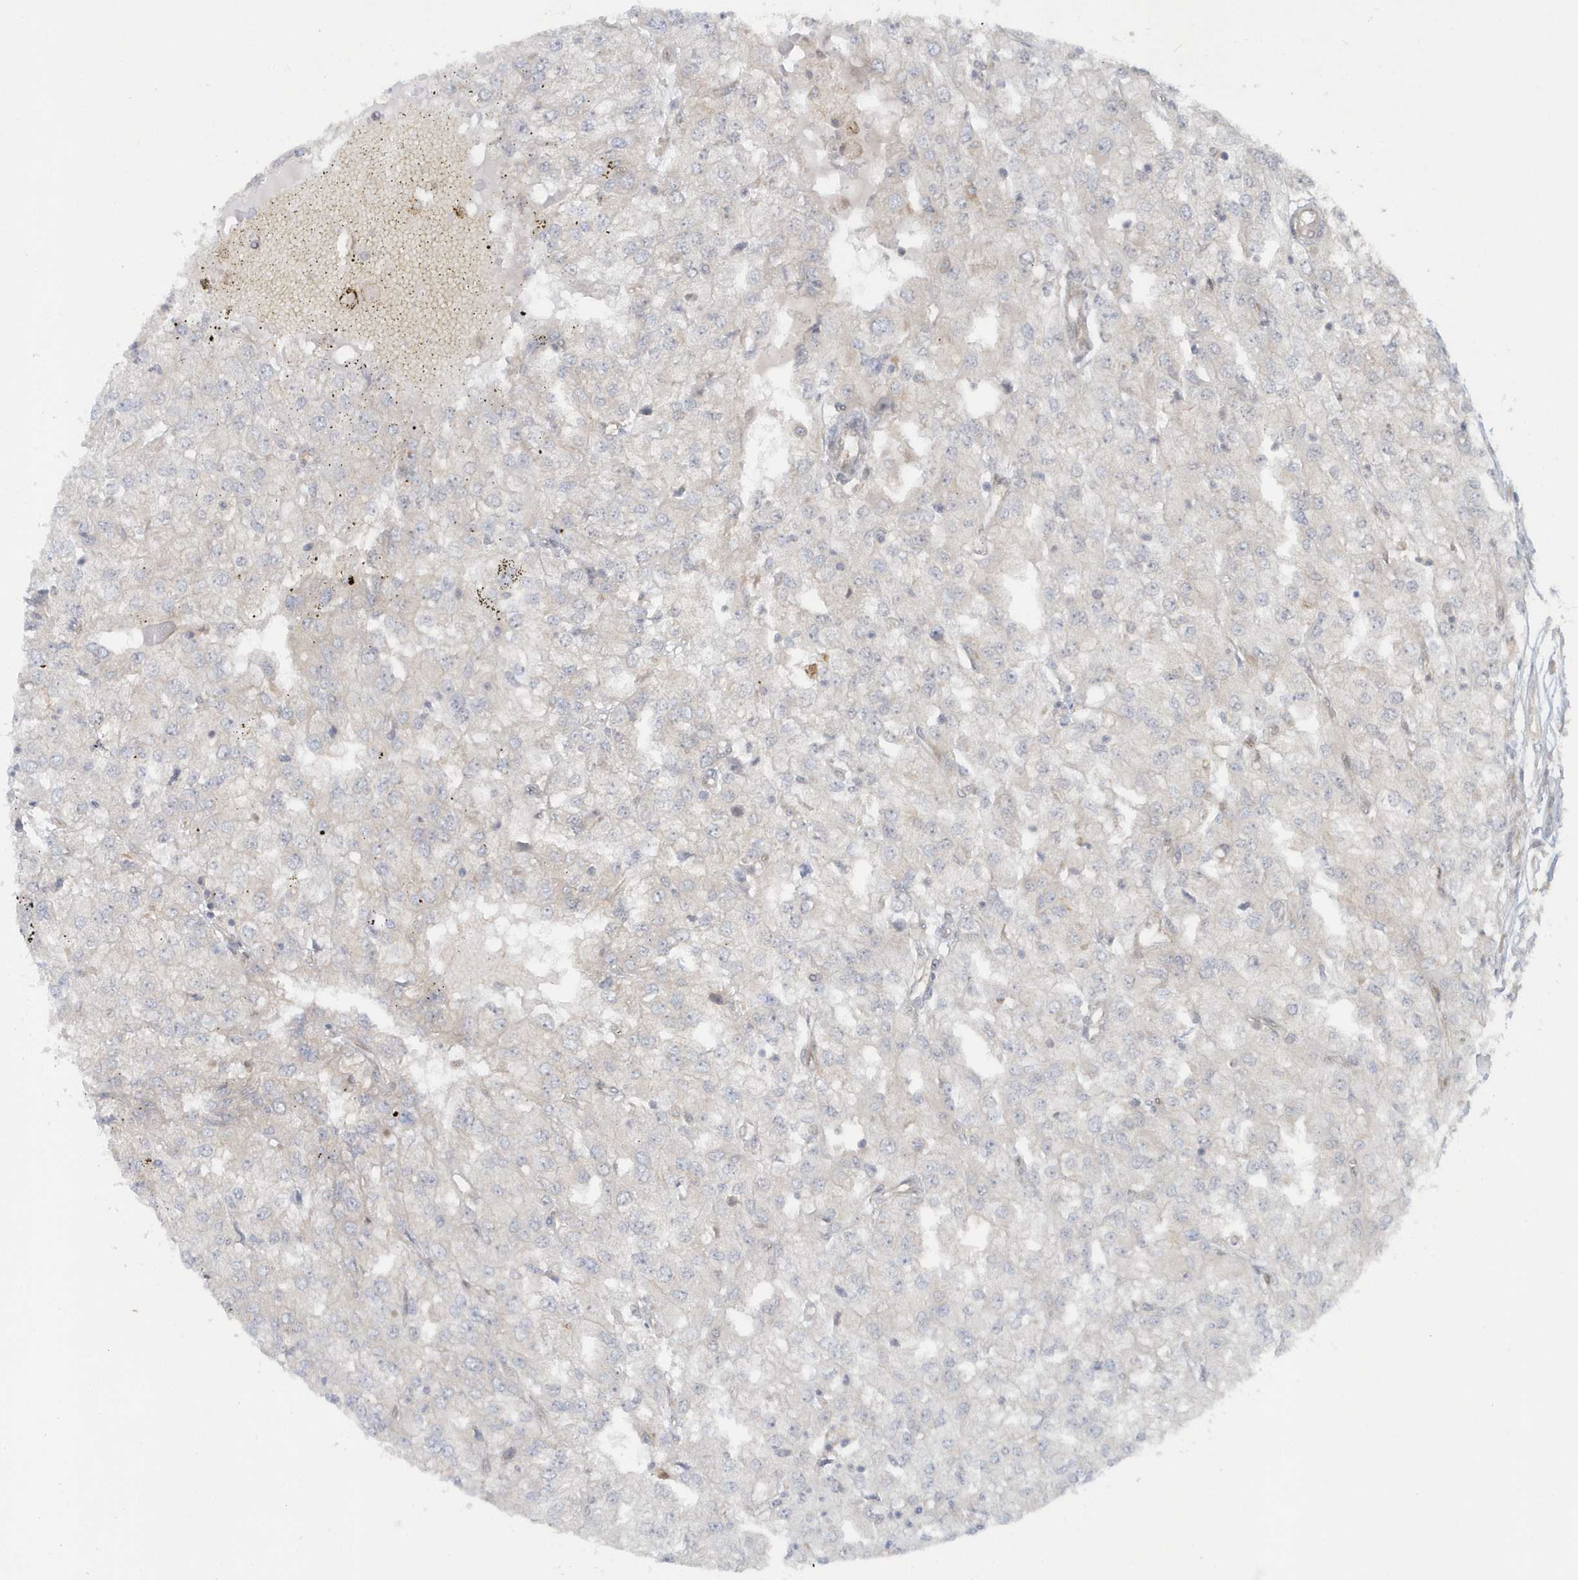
{"staining": {"intensity": "negative", "quantity": "none", "location": "none"}, "tissue": "renal cancer", "cell_type": "Tumor cells", "image_type": "cancer", "snomed": [{"axis": "morphology", "description": "Adenocarcinoma, NOS"}, {"axis": "topography", "description": "Kidney"}], "caption": "Renal cancer (adenocarcinoma) stained for a protein using IHC demonstrates no staining tumor cells.", "gene": "ATG4A", "patient": {"sex": "female", "age": 54}}